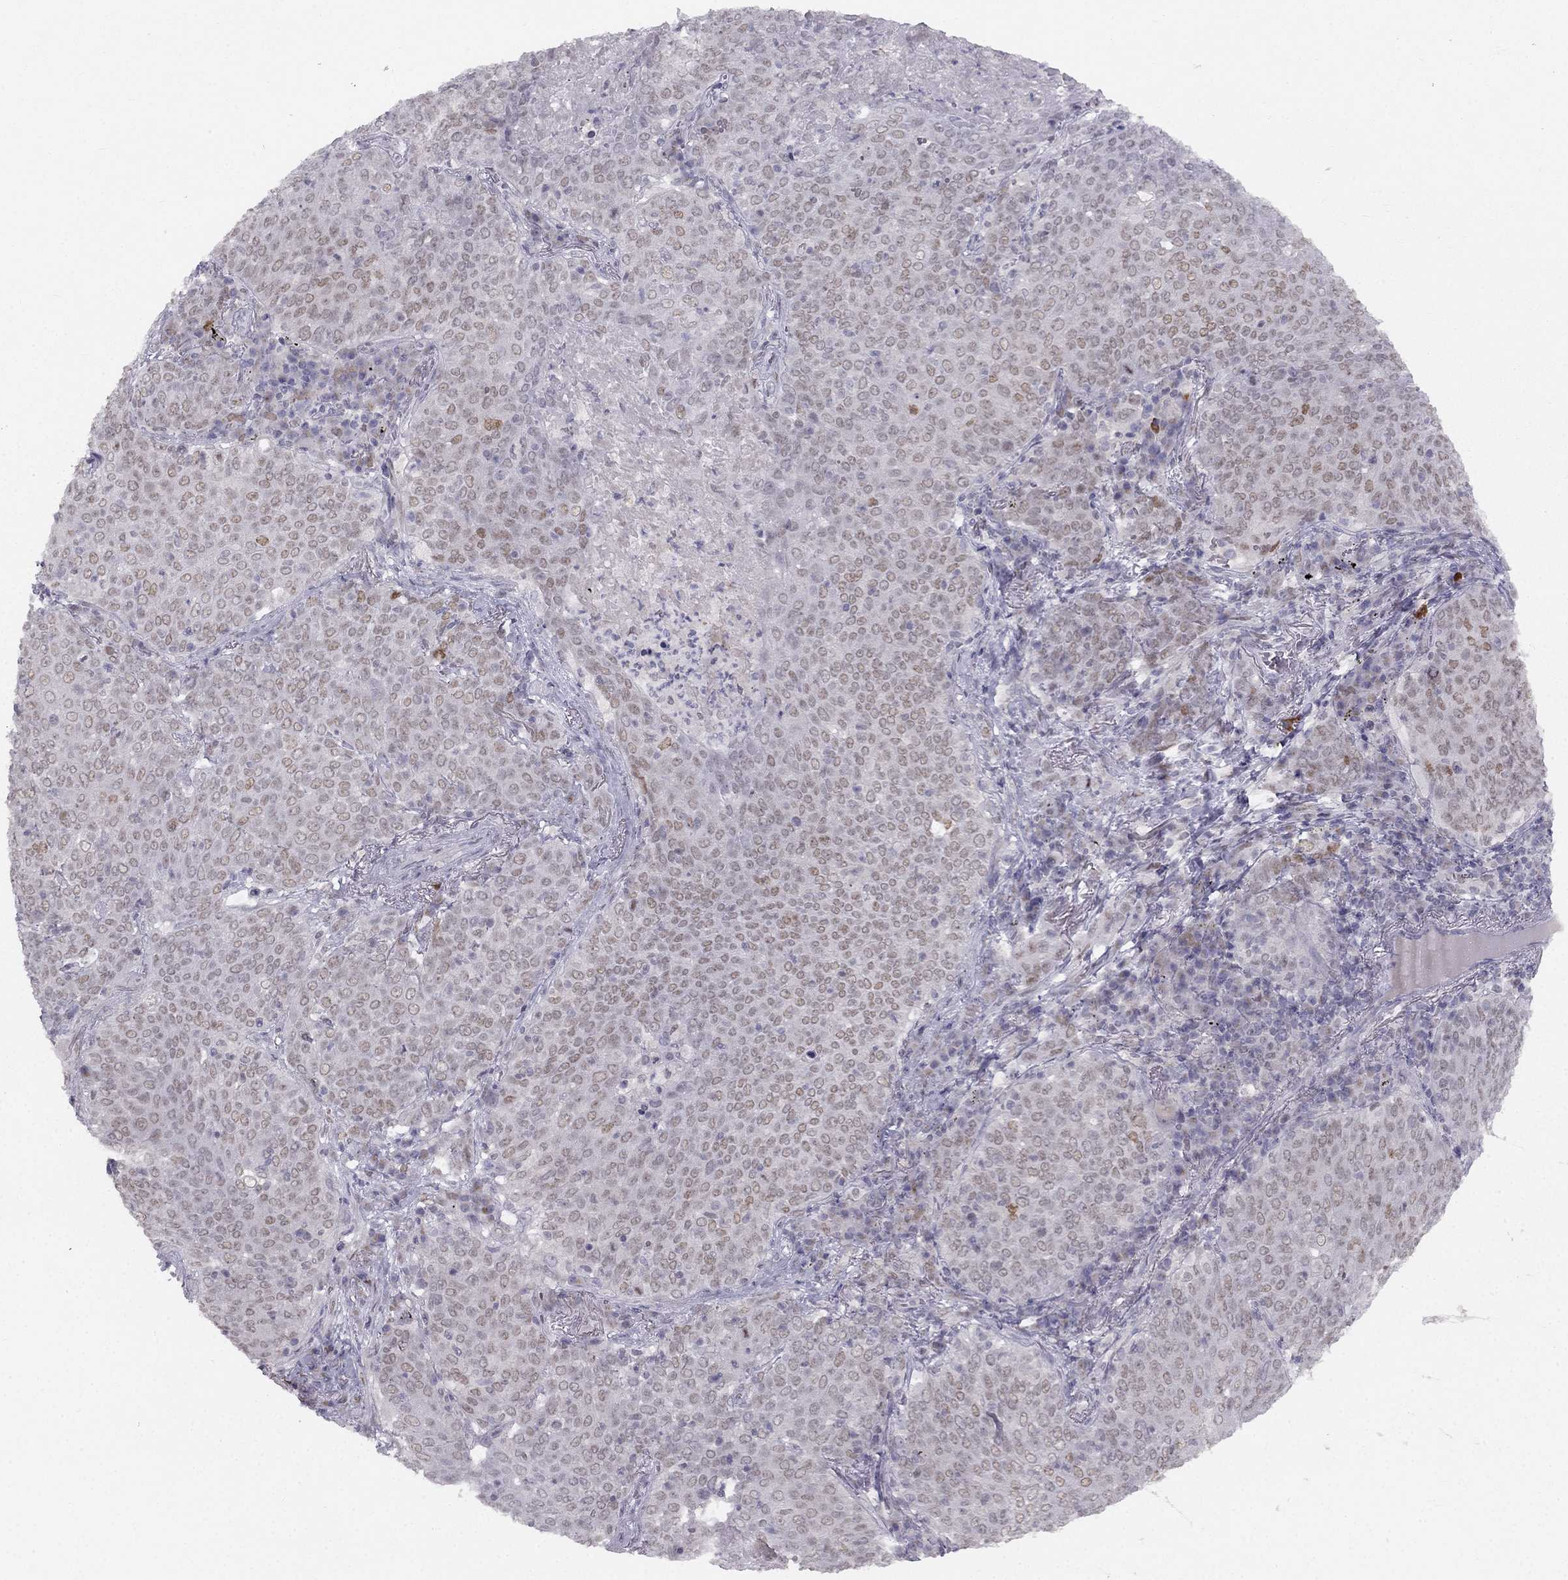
{"staining": {"intensity": "weak", "quantity": "25%-75%", "location": "nuclear"}, "tissue": "lung cancer", "cell_type": "Tumor cells", "image_type": "cancer", "snomed": [{"axis": "morphology", "description": "Squamous cell carcinoma, NOS"}, {"axis": "topography", "description": "Lung"}], "caption": "Immunohistochemistry of human lung squamous cell carcinoma exhibits low levels of weak nuclear staining in about 25%-75% of tumor cells.", "gene": "TRPS1", "patient": {"sex": "male", "age": 82}}